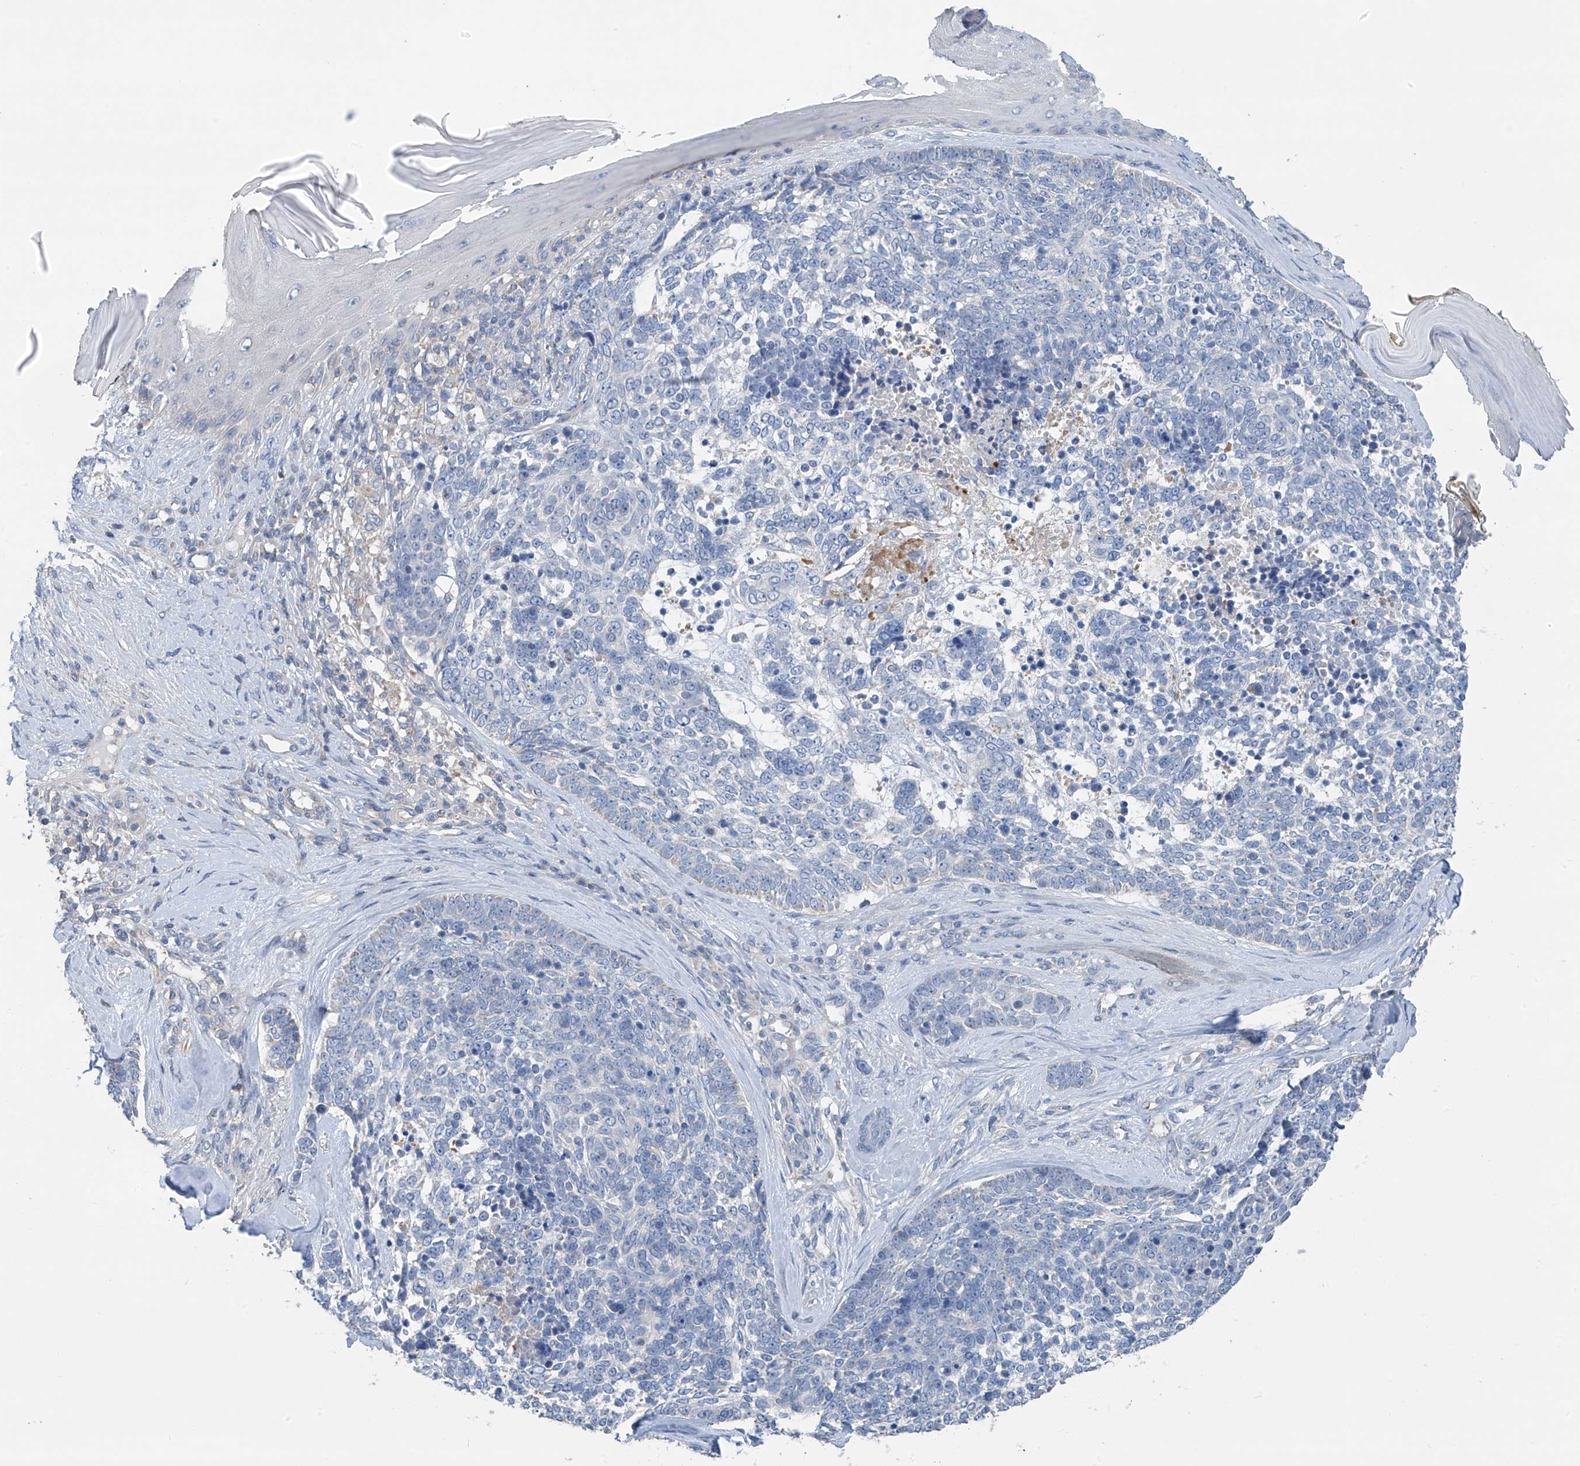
{"staining": {"intensity": "negative", "quantity": "none", "location": "none"}, "tissue": "skin cancer", "cell_type": "Tumor cells", "image_type": "cancer", "snomed": [{"axis": "morphology", "description": "Basal cell carcinoma"}, {"axis": "topography", "description": "Skin"}], "caption": "Immunohistochemistry of human skin cancer displays no staining in tumor cells.", "gene": "SYN3", "patient": {"sex": "female", "age": 81}}